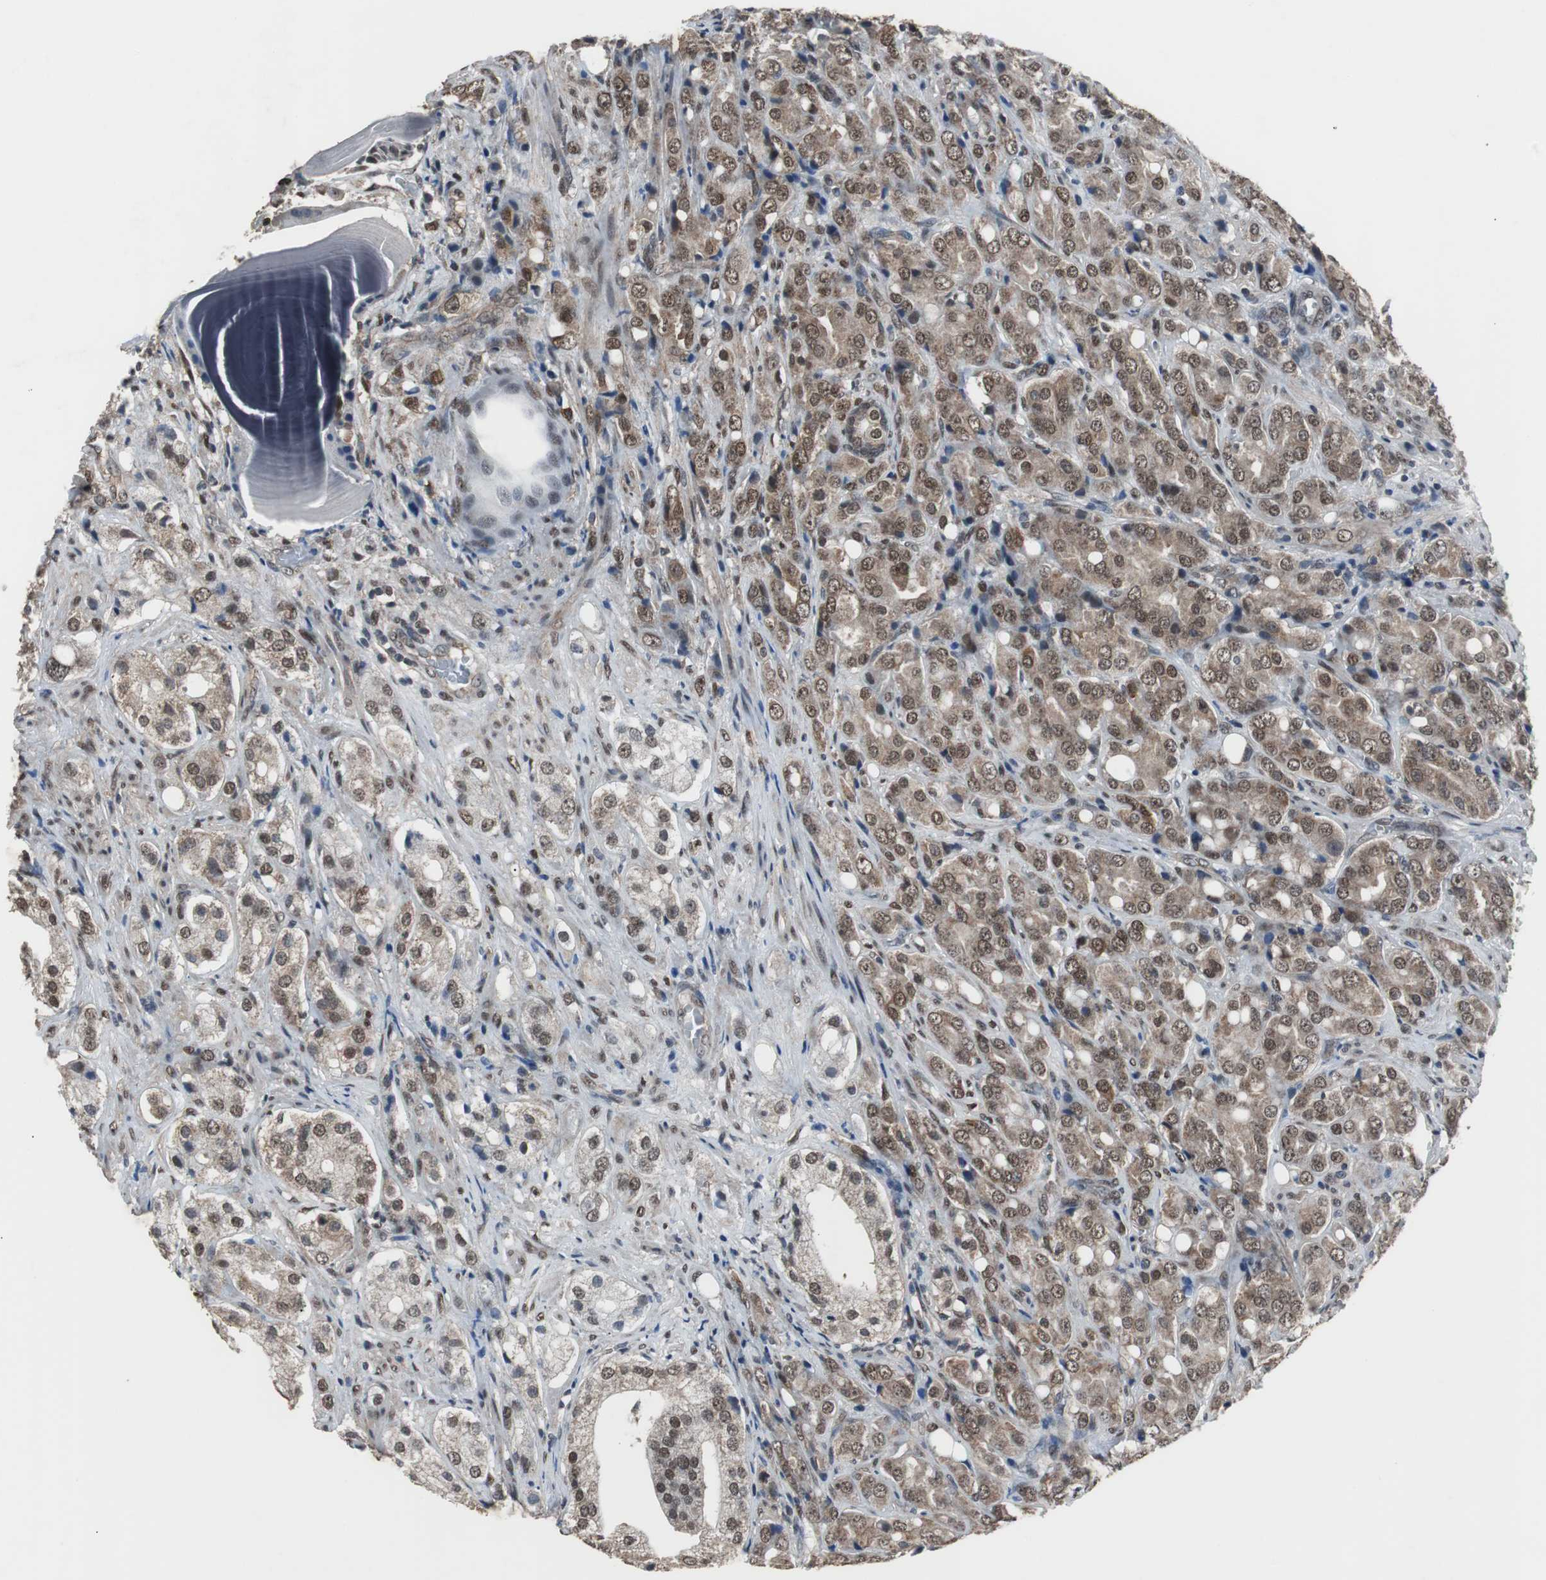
{"staining": {"intensity": "moderate", "quantity": ">75%", "location": "nuclear"}, "tissue": "prostate cancer", "cell_type": "Tumor cells", "image_type": "cancer", "snomed": [{"axis": "morphology", "description": "Adenocarcinoma, High grade"}, {"axis": "topography", "description": "Prostate"}], "caption": "Immunohistochemistry (IHC) micrograph of neoplastic tissue: human prostate cancer stained using IHC displays medium levels of moderate protein expression localized specifically in the nuclear of tumor cells, appearing as a nuclear brown color.", "gene": "ZHX2", "patient": {"sex": "male", "age": 68}}